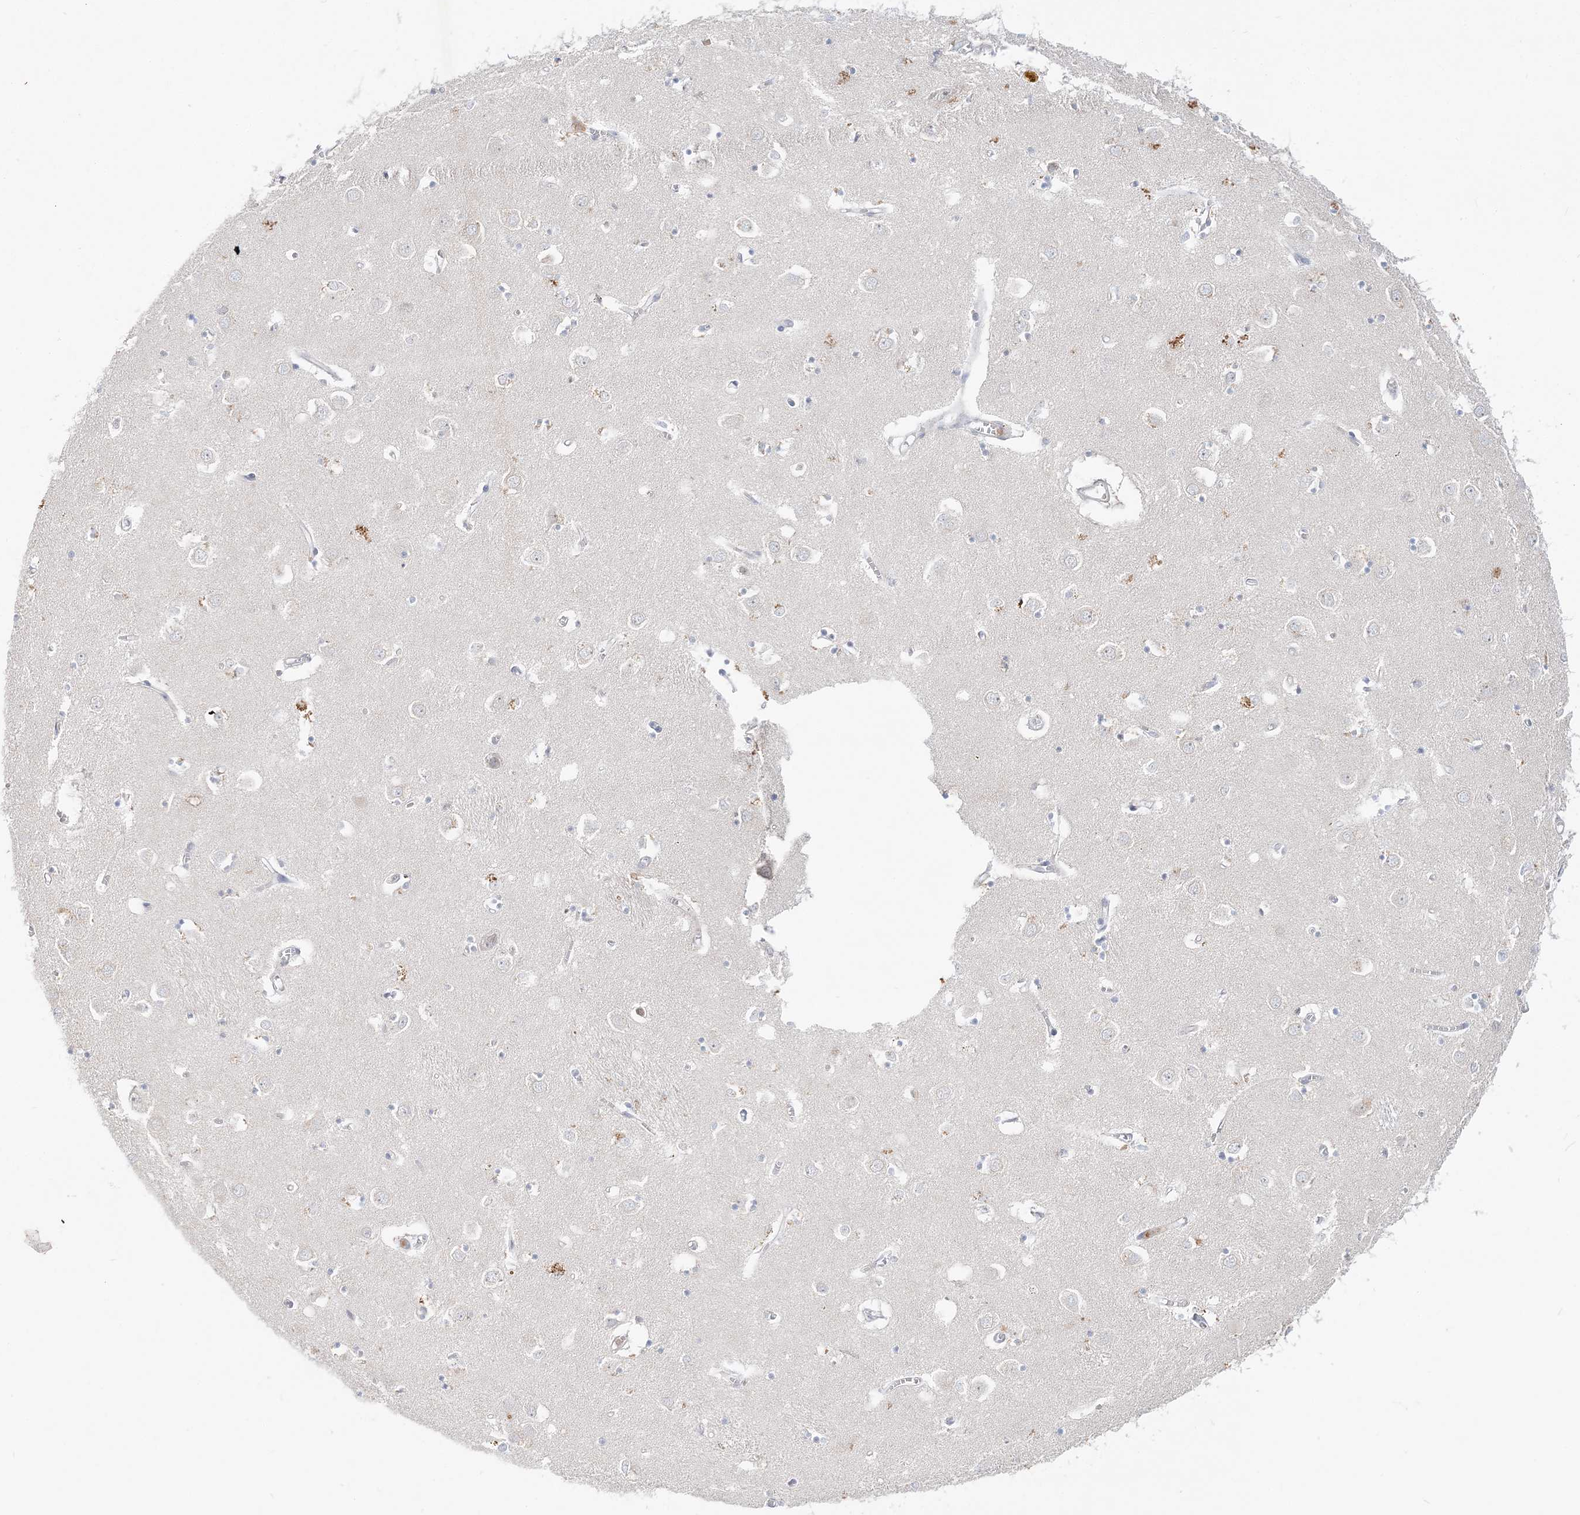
{"staining": {"intensity": "weak", "quantity": "<25%", "location": "cytoplasmic/membranous,nuclear"}, "tissue": "caudate", "cell_type": "Glial cells", "image_type": "normal", "snomed": [{"axis": "morphology", "description": "Normal tissue, NOS"}, {"axis": "topography", "description": "Lateral ventricle wall"}], "caption": "This is a histopathology image of immunohistochemistry staining of unremarkable caudate, which shows no staining in glial cells. The staining was performed using DAB (3,3'-diaminobenzidine) to visualize the protein expression in brown, while the nuclei were stained in blue with hematoxylin (Magnification: 20x).", "gene": "DNAH5", "patient": {"sex": "male", "age": 70}}